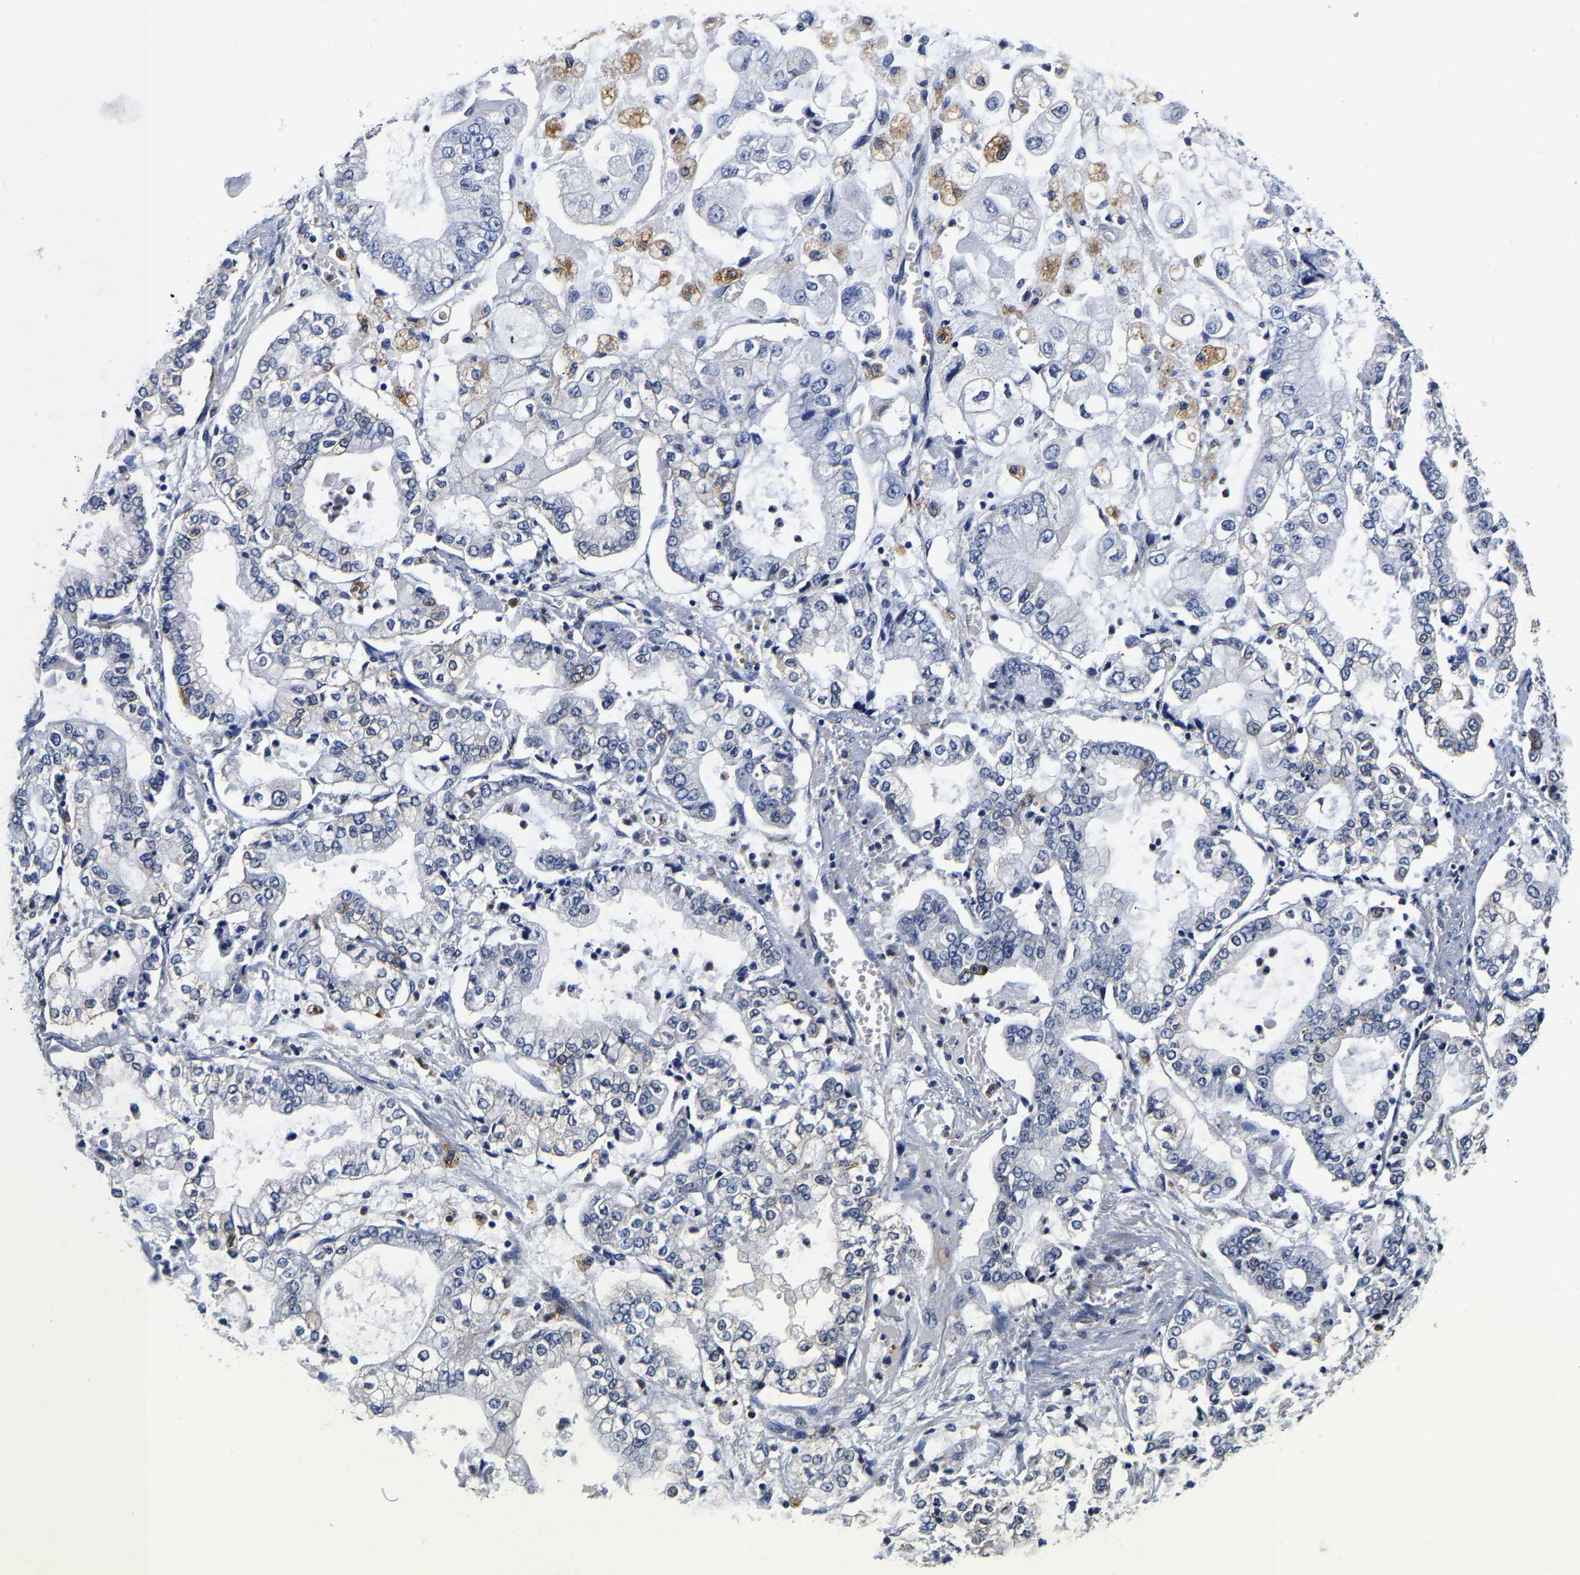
{"staining": {"intensity": "negative", "quantity": "none", "location": "none"}, "tissue": "stomach cancer", "cell_type": "Tumor cells", "image_type": "cancer", "snomed": [{"axis": "morphology", "description": "Adenocarcinoma, NOS"}, {"axis": "topography", "description": "Stomach"}], "caption": "Immunohistochemistry photomicrograph of neoplastic tissue: adenocarcinoma (stomach) stained with DAB shows no significant protein expression in tumor cells. (IHC, brightfield microscopy, high magnification).", "gene": "GRN", "patient": {"sex": "male", "age": 76}}